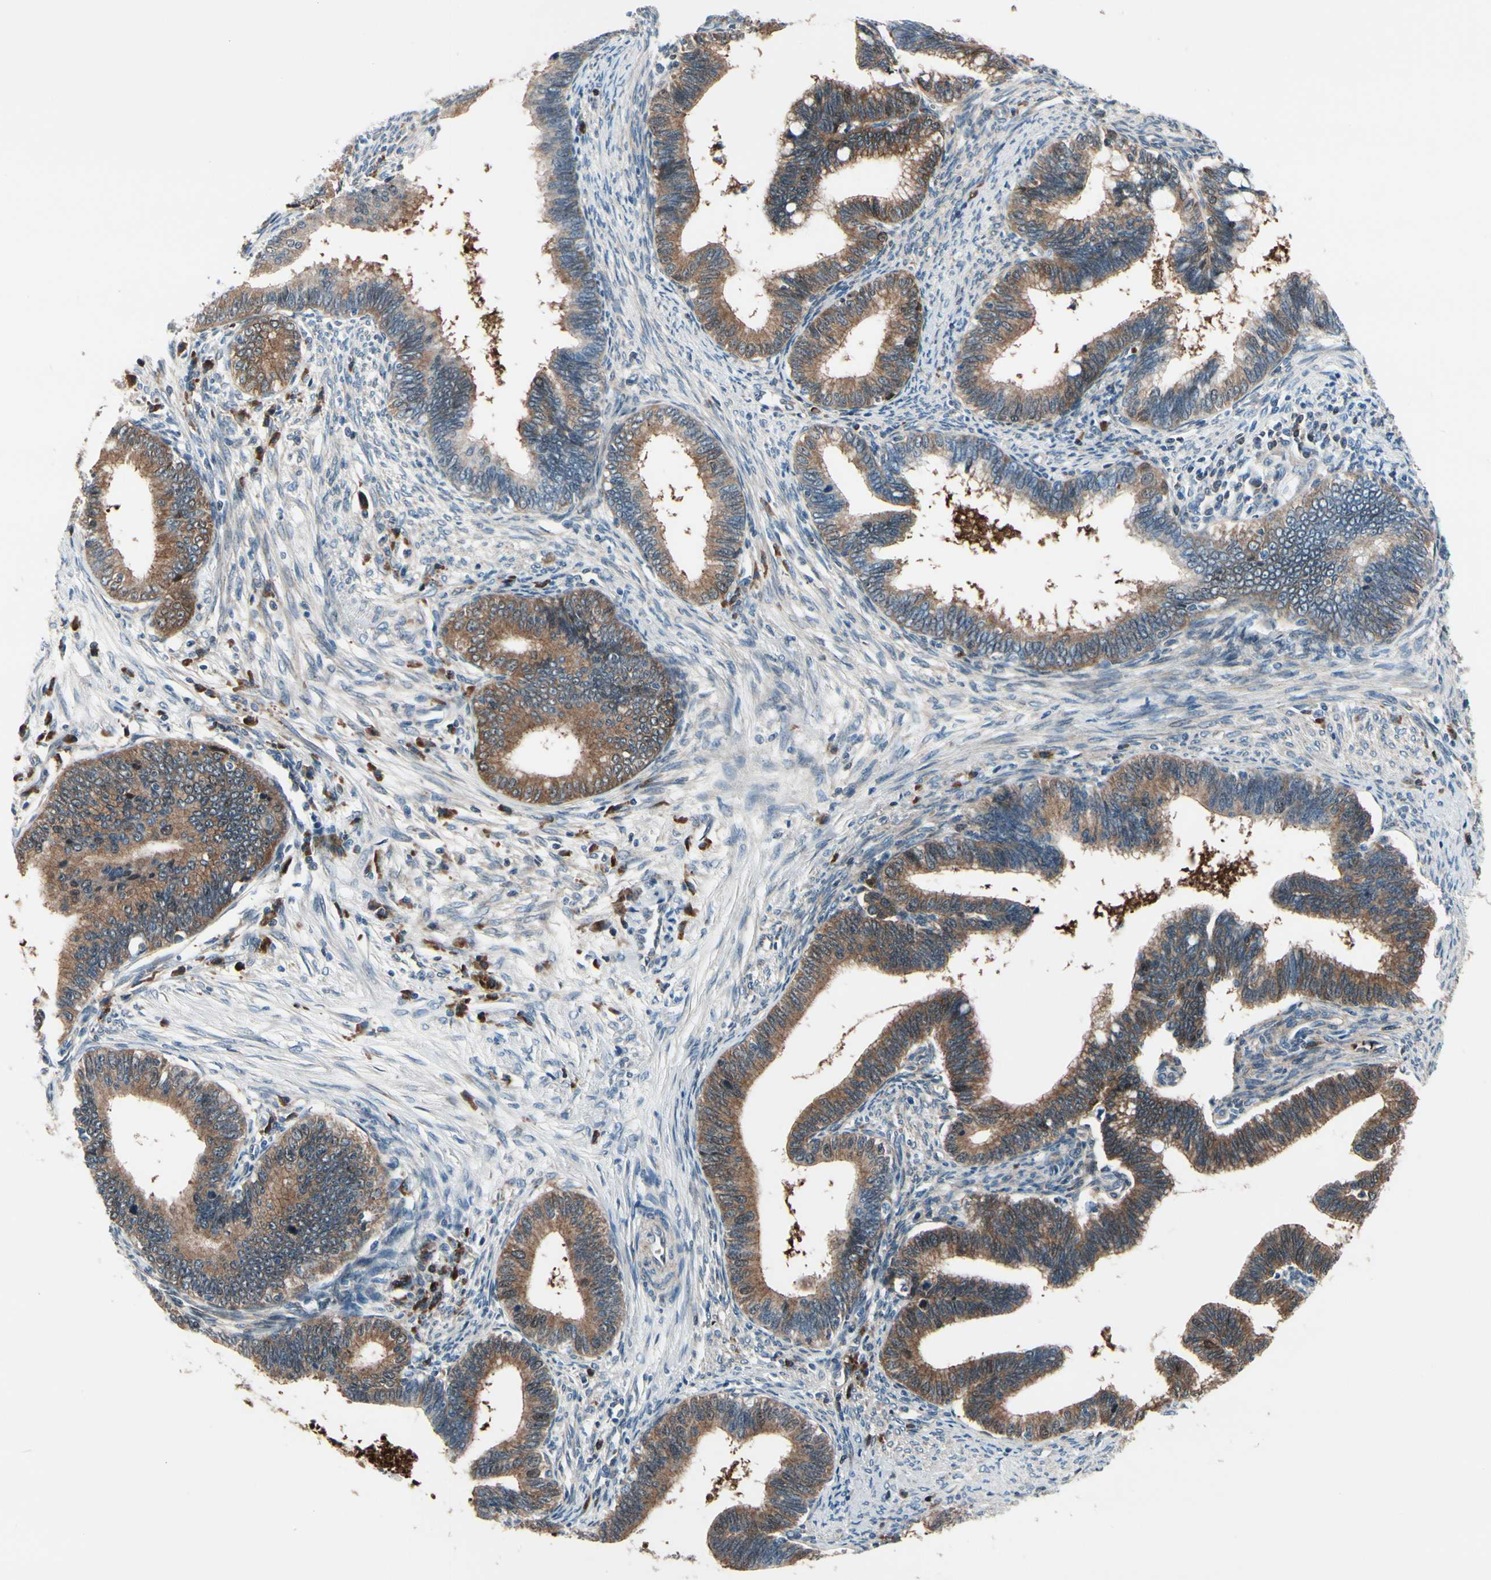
{"staining": {"intensity": "strong", "quantity": ">75%", "location": "cytoplasmic/membranous"}, "tissue": "cervical cancer", "cell_type": "Tumor cells", "image_type": "cancer", "snomed": [{"axis": "morphology", "description": "Adenocarcinoma, NOS"}, {"axis": "topography", "description": "Cervix"}], "caption": "Cervical cancer tissue shows strong cytoplasmic/membranous staining in about >75% of tumor cells (IHC, brightfield microscopy, high magnification).", "gene": "PRDX2", "patient": {"sex": "female", "age": 36}}